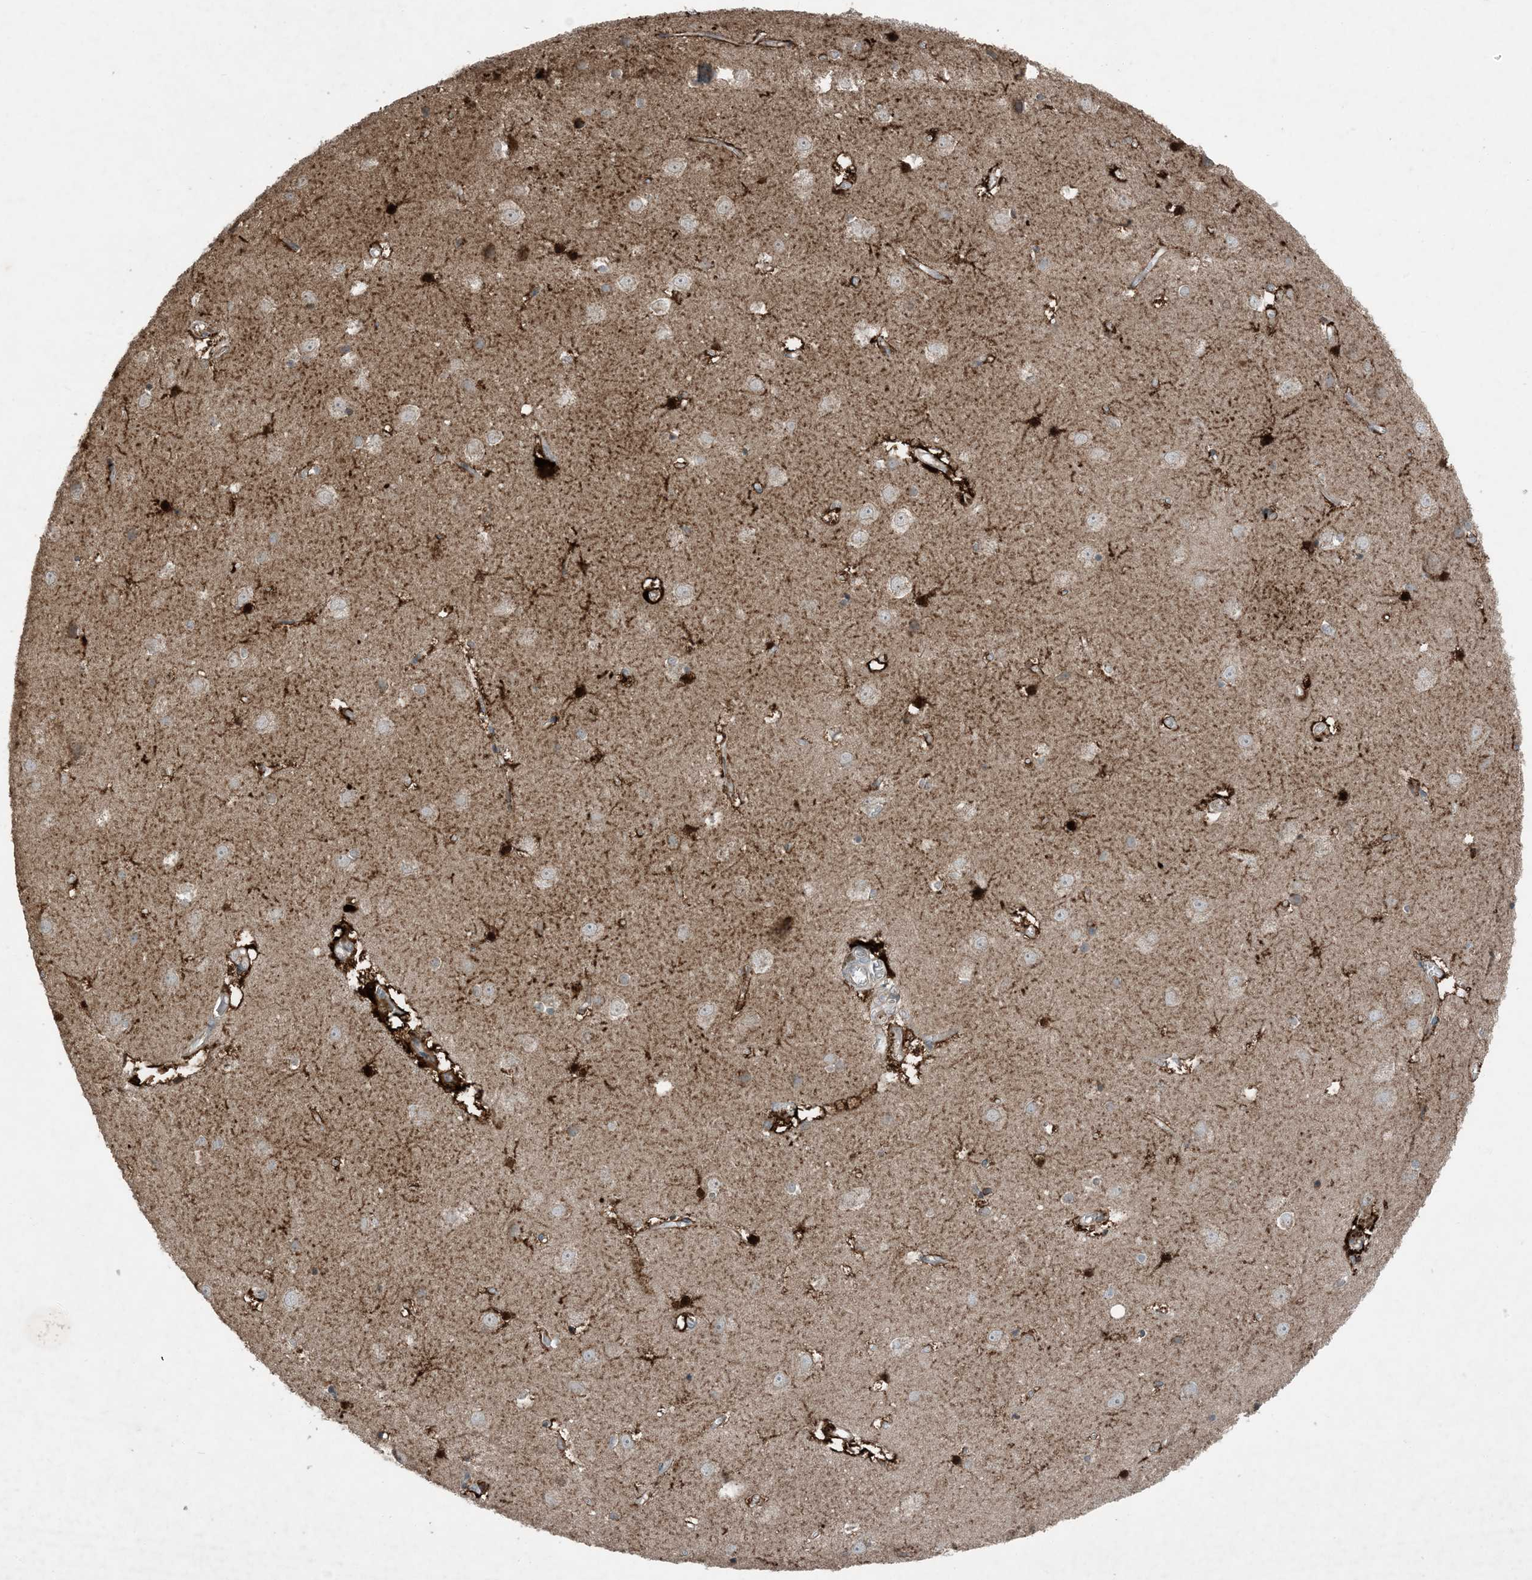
{"staining": {"intensity": "weak", "quantity": ">75%", "location": "cytoplasmic/membranous"}, "tissue": "cerebral cortex", "cell_type": "Endothelial cells", "image_type": "normal", "snomed": [{"axis": "morphology", "description": "Normal tissue, NOS"}, {"axis": "topography", "description": "Cerebral cortex"}], "caption": "This photomicrograph shows unremarkable cerebral cortex stained with immunohistochemistry (IHC) to label a protein in brown. The cytoplasmic/membranous of endothelial cells show weak positivity for the protein. Nuclei are counter-stained blue.", "gene": "MDN1", "patient": {"sex": "male", "age": 54}}